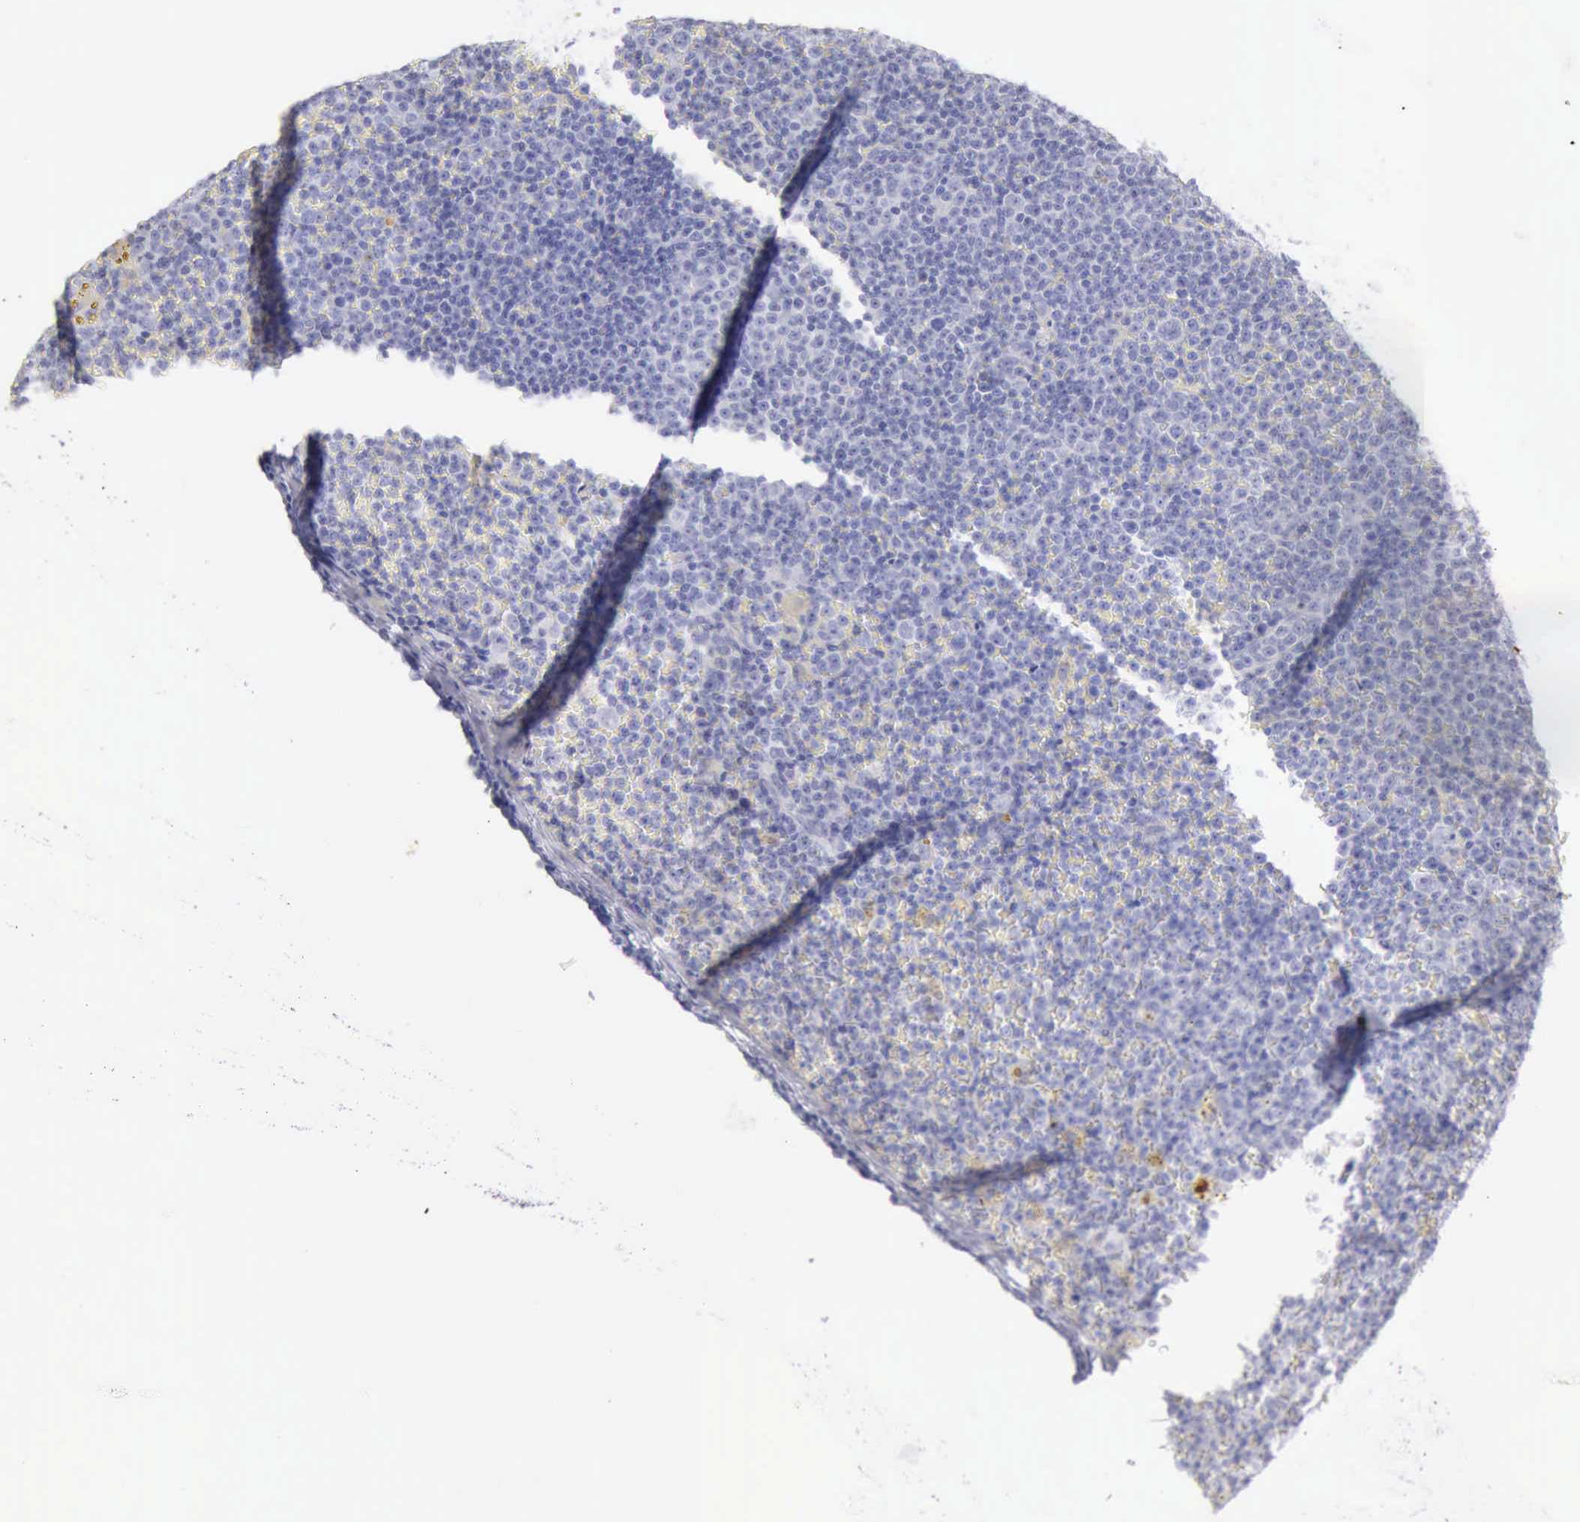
{"staining": {"intensity": "negative", "quantity": "none", "location": "none"}, "tissue": "lymphoma", "cell_type": "Tumor cells", "image_type": "cancer", "snomed": [{"axis": "morphology", "description": "Malignant lymphoma, non-Hodgkin's type, Low grade"}, {"axis": "topography", "description": "Lymph node"}], "caption": "IHC image of neoplastic tissue: malignant lymphoma, non-Hodgkin's type (low-grade) stained with DAB (3,3'-diaminobenzidine) exhibits no significant protein expression in tumor cells.", "gene": "KRT5", "patient": {"sex": "male", "age": 50}}